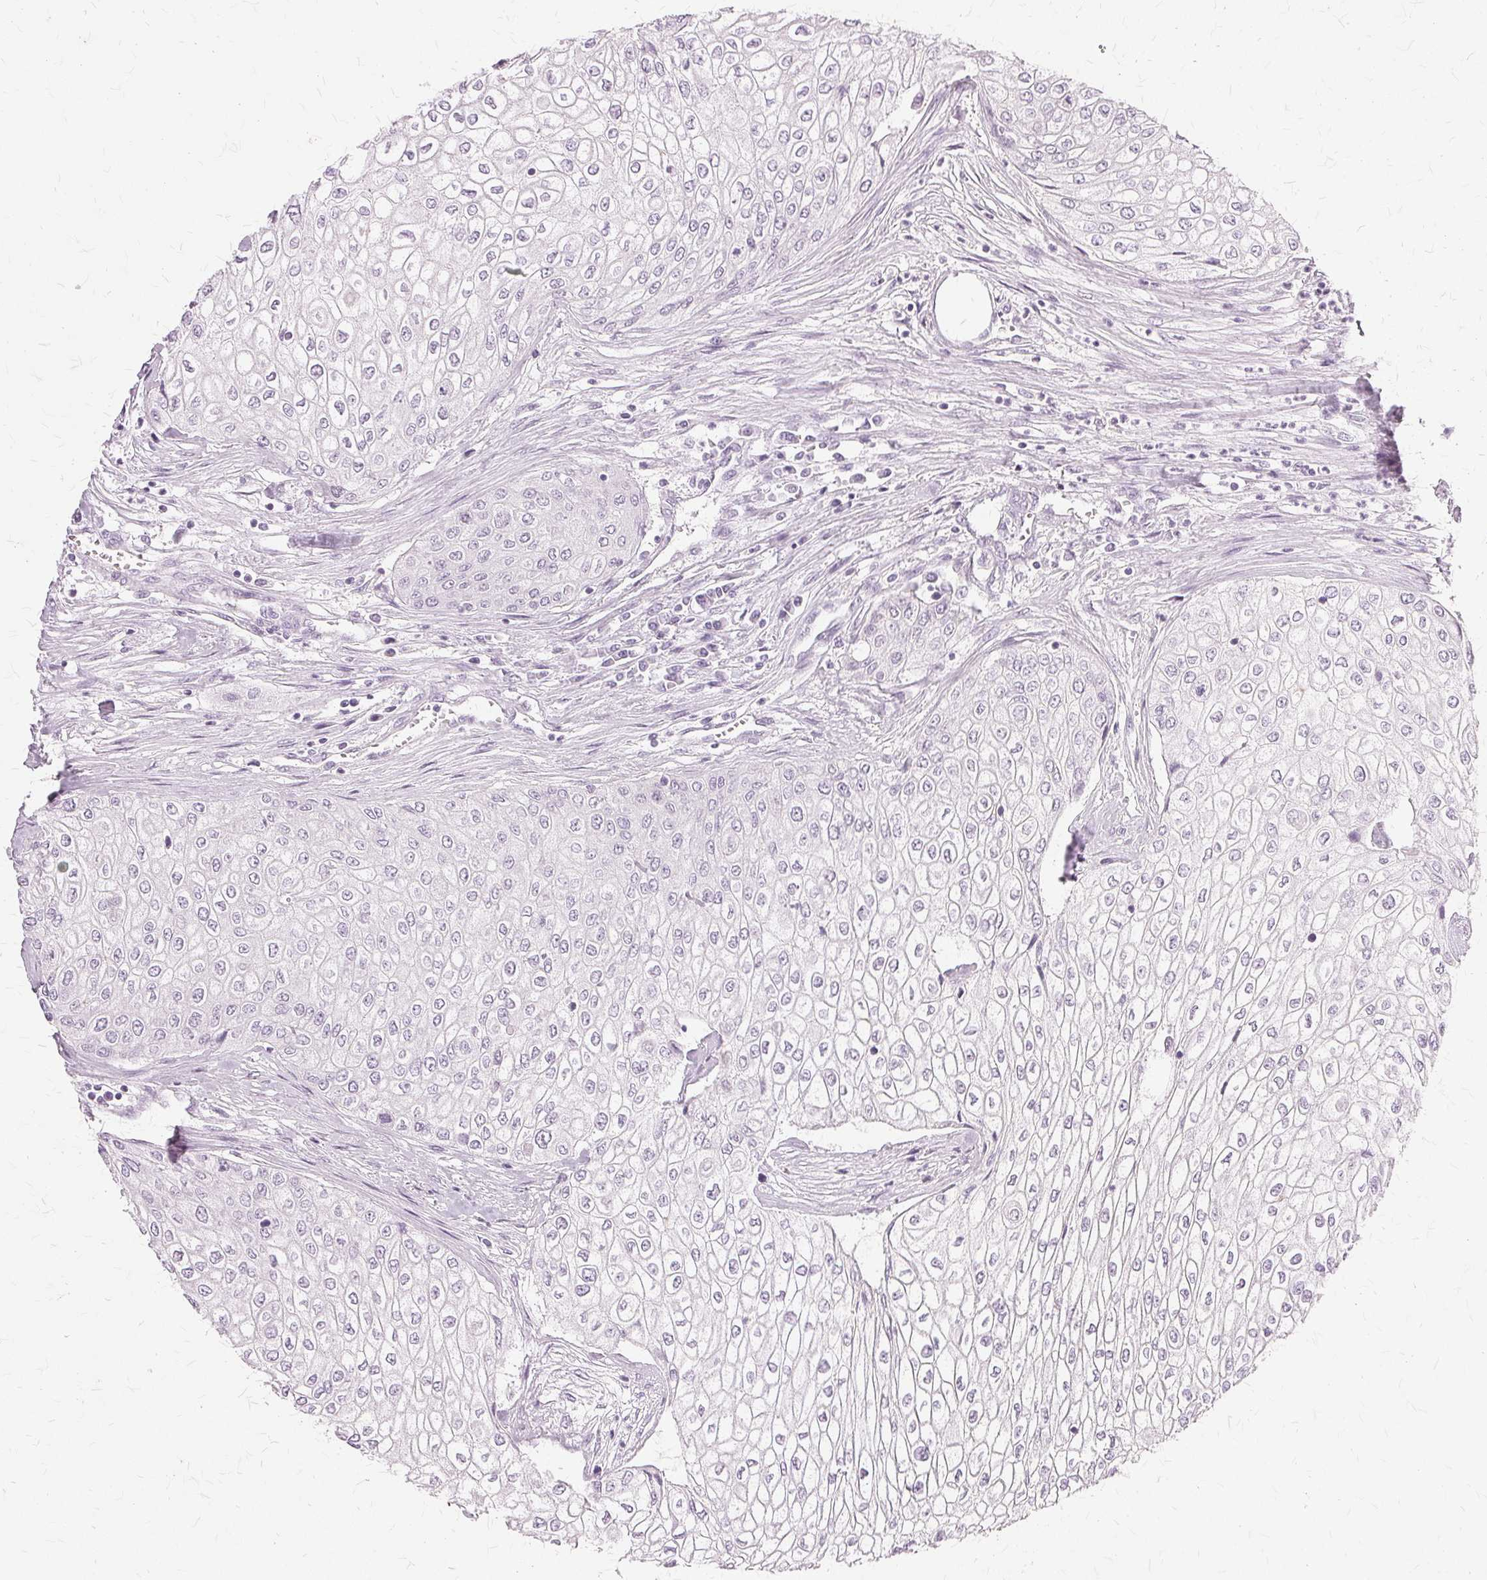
{"staining": {"intensity": "negative", "quantity": "none", "location": "none"}, "tissue": "urothelial cancer", "cell_type": "Tumor cells", "image_type": "cancer", "snomed": [{"axis": "morphology", "description": "Urothelial carcinoma, High grade"}, {"axis": "topography", "description": "Urinary bladder"}], "caption": "Tumor cells show no significant protein expression in high-grade urothelial carcinoma.", "gene": "SLC45A3", "patient": {"sex": "male", "age": 62}}